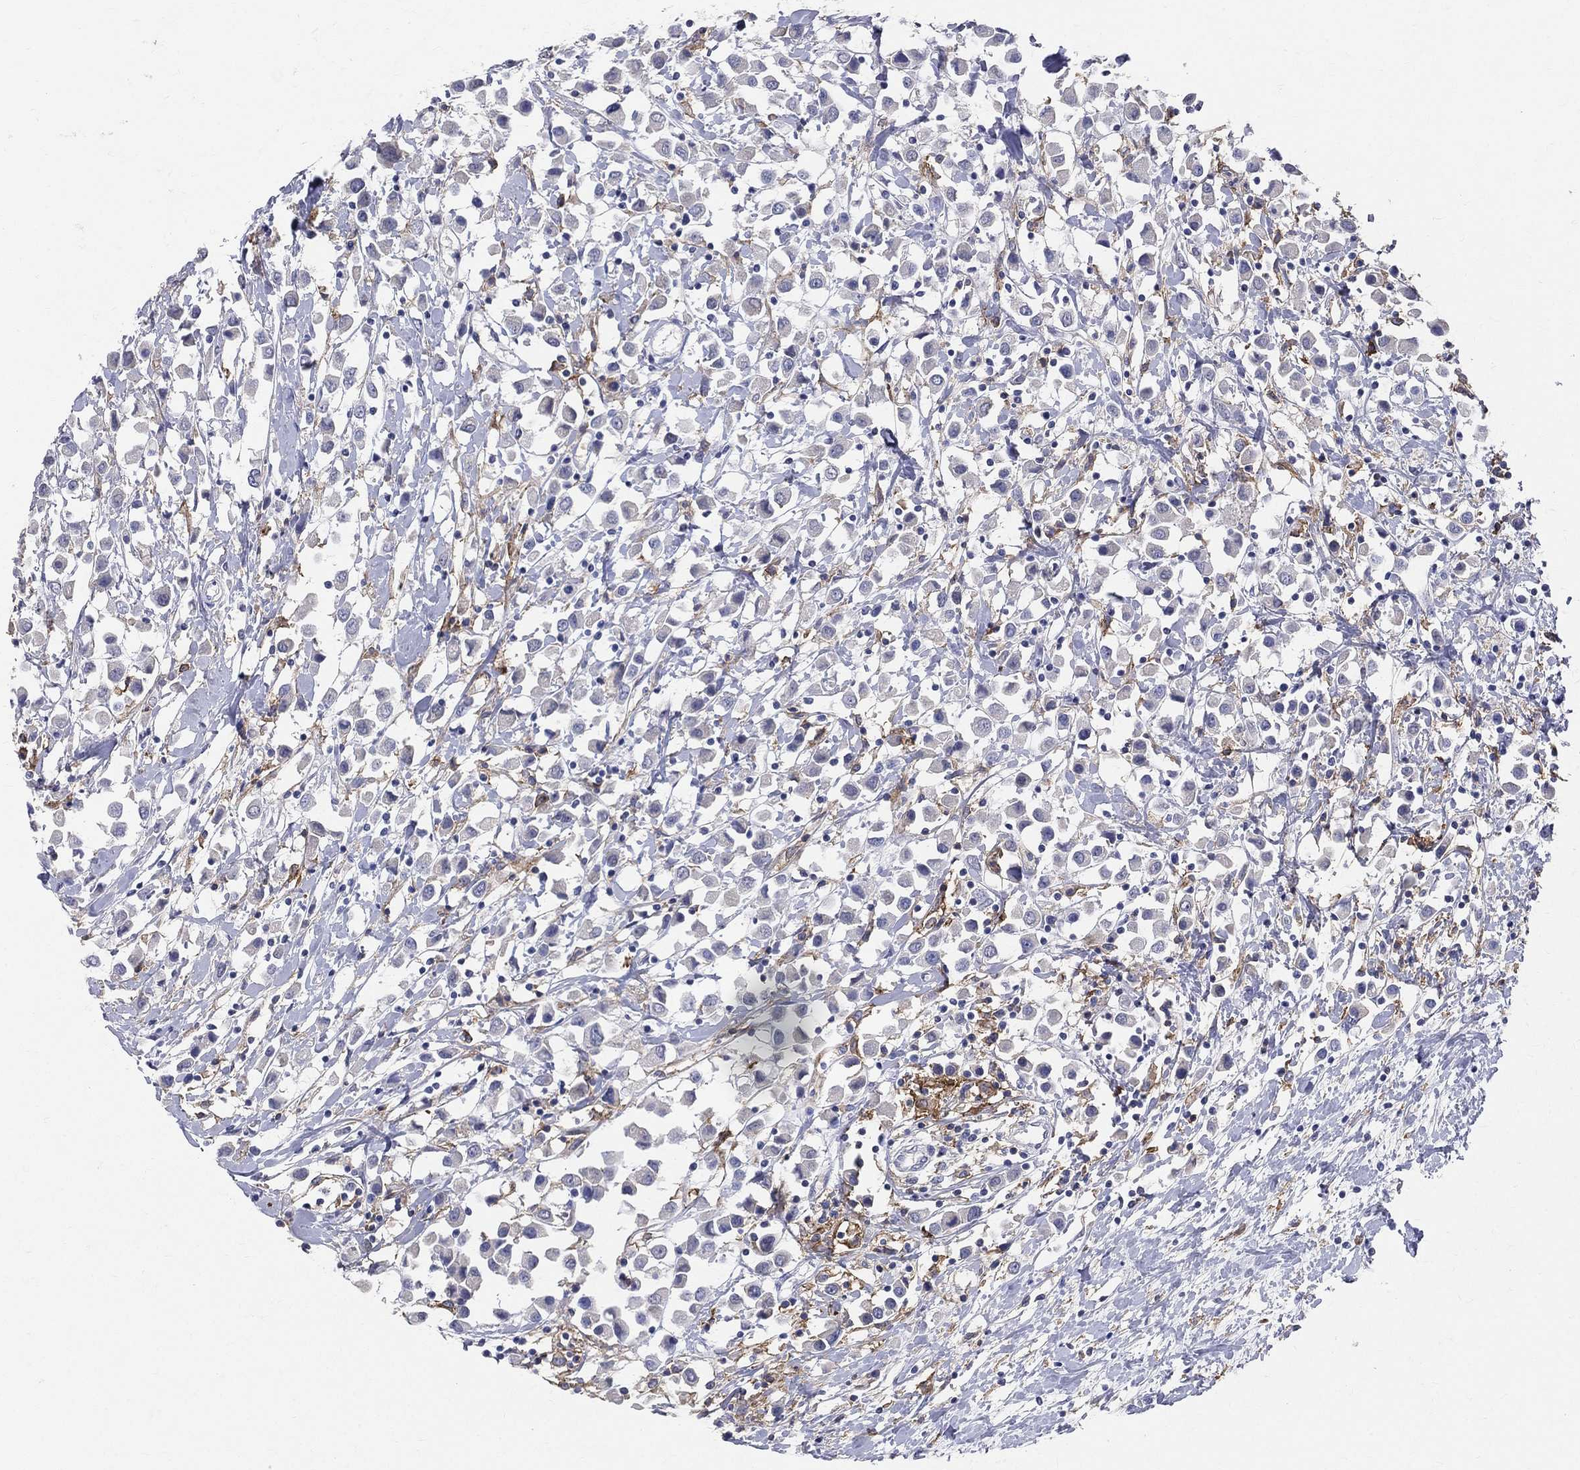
{"staining": {"intensity": "negative", "quantity": "none", "location": "none"}, "tissue": "breast cancer", "cell_type": "Tumor cells", "image_type": "cancer", "snomed": [{"axis": "morphology", "description": "Duct carcinoma"}, {"axis": "topography", "description": "Breast"}], "caption": "High power microscopy image of an IHC micrograph of intraductal carcinoma (breast), revealing no significant expression in tumor cells.", "gene": "CD33", "patient": {"sex": "female", "age": 61}}